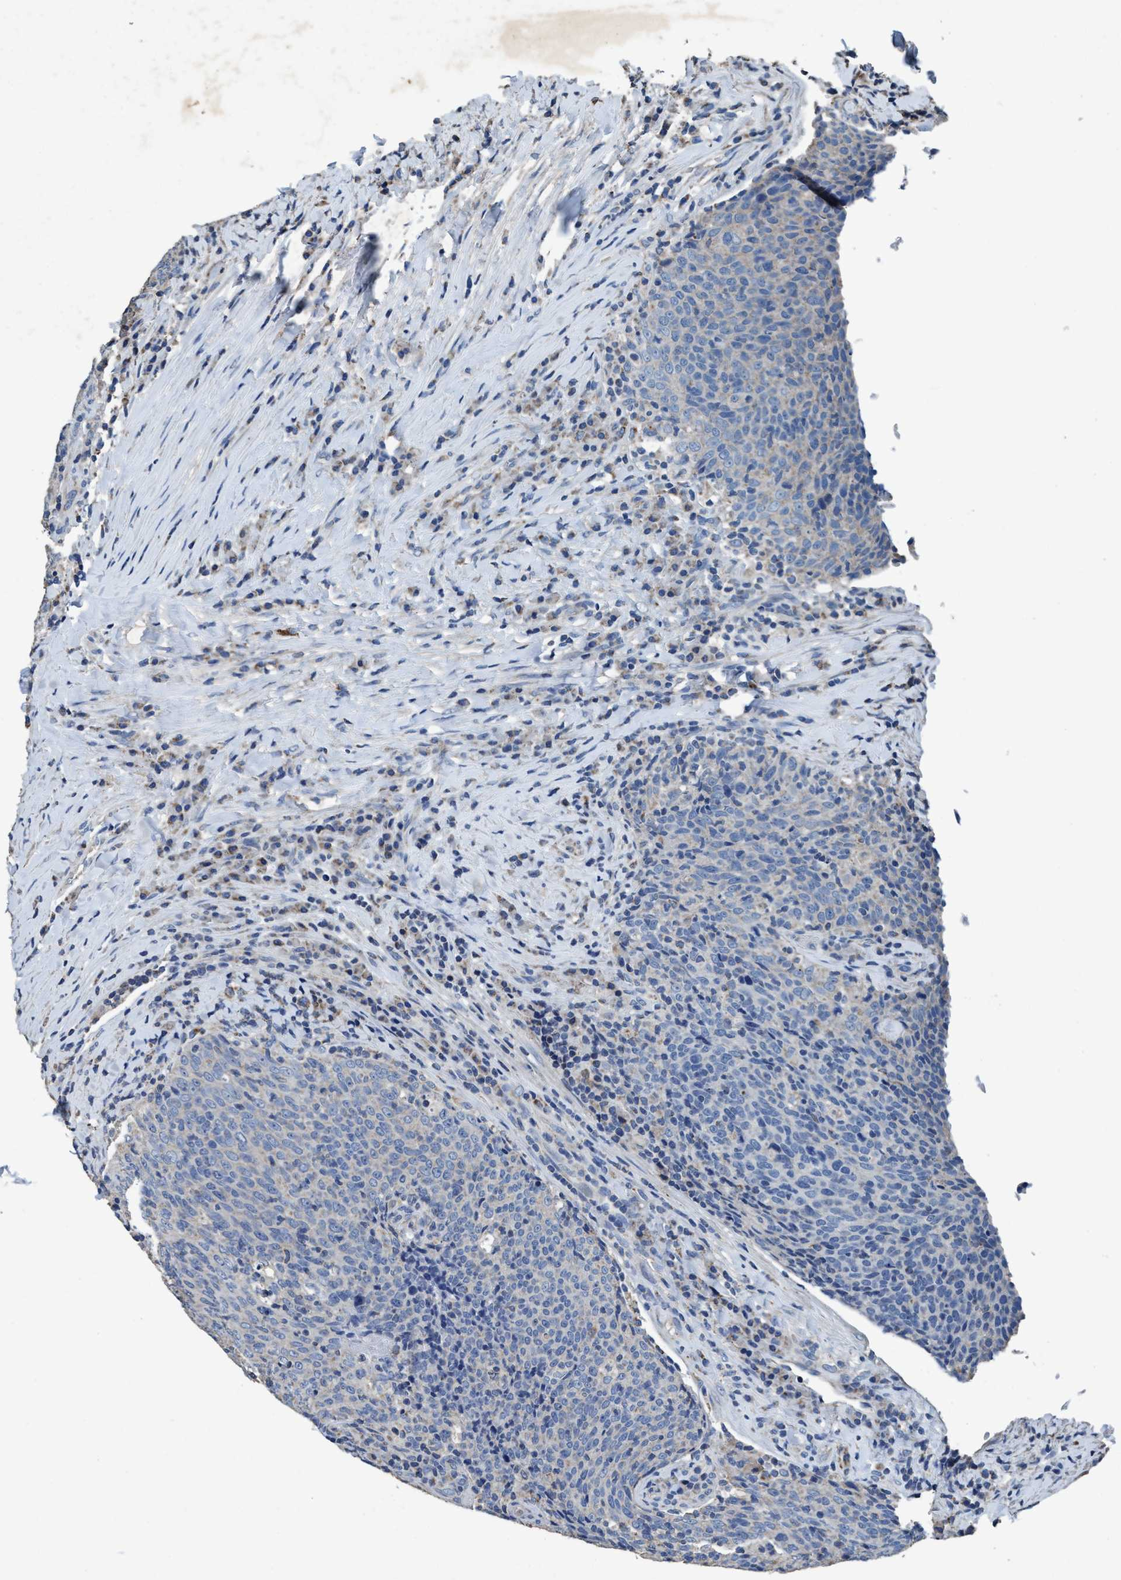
{"staining": {"intensity": "negative", "quantity": "none", "location": "none"}, "tissue": "head and neck cancer", "cell_type": "Tumor cells", "image_type": "cancer", "snomed": [{"axis": "morphology", "description": "Squamous cell carcinoma, NOS"}, {"axis": "morphology", "description": "Squamous cell carcinoma, metastatic, NOS"}, {"axis": "topography", "description": "Lymph node"}, {"axis": "topography", "description": "Head-Neck"}], "caption": "Immunohistochemistry (IHC) image of neoplastic tissue: head and neck cancer (squamous cell carcinoma) stained with DAB (3,3'-diaminobenzidine) exhibits no significant protein positivity in tumor cells.", "gene": "ANKFN1", "patient": {"sex": "male", "age": 62}}